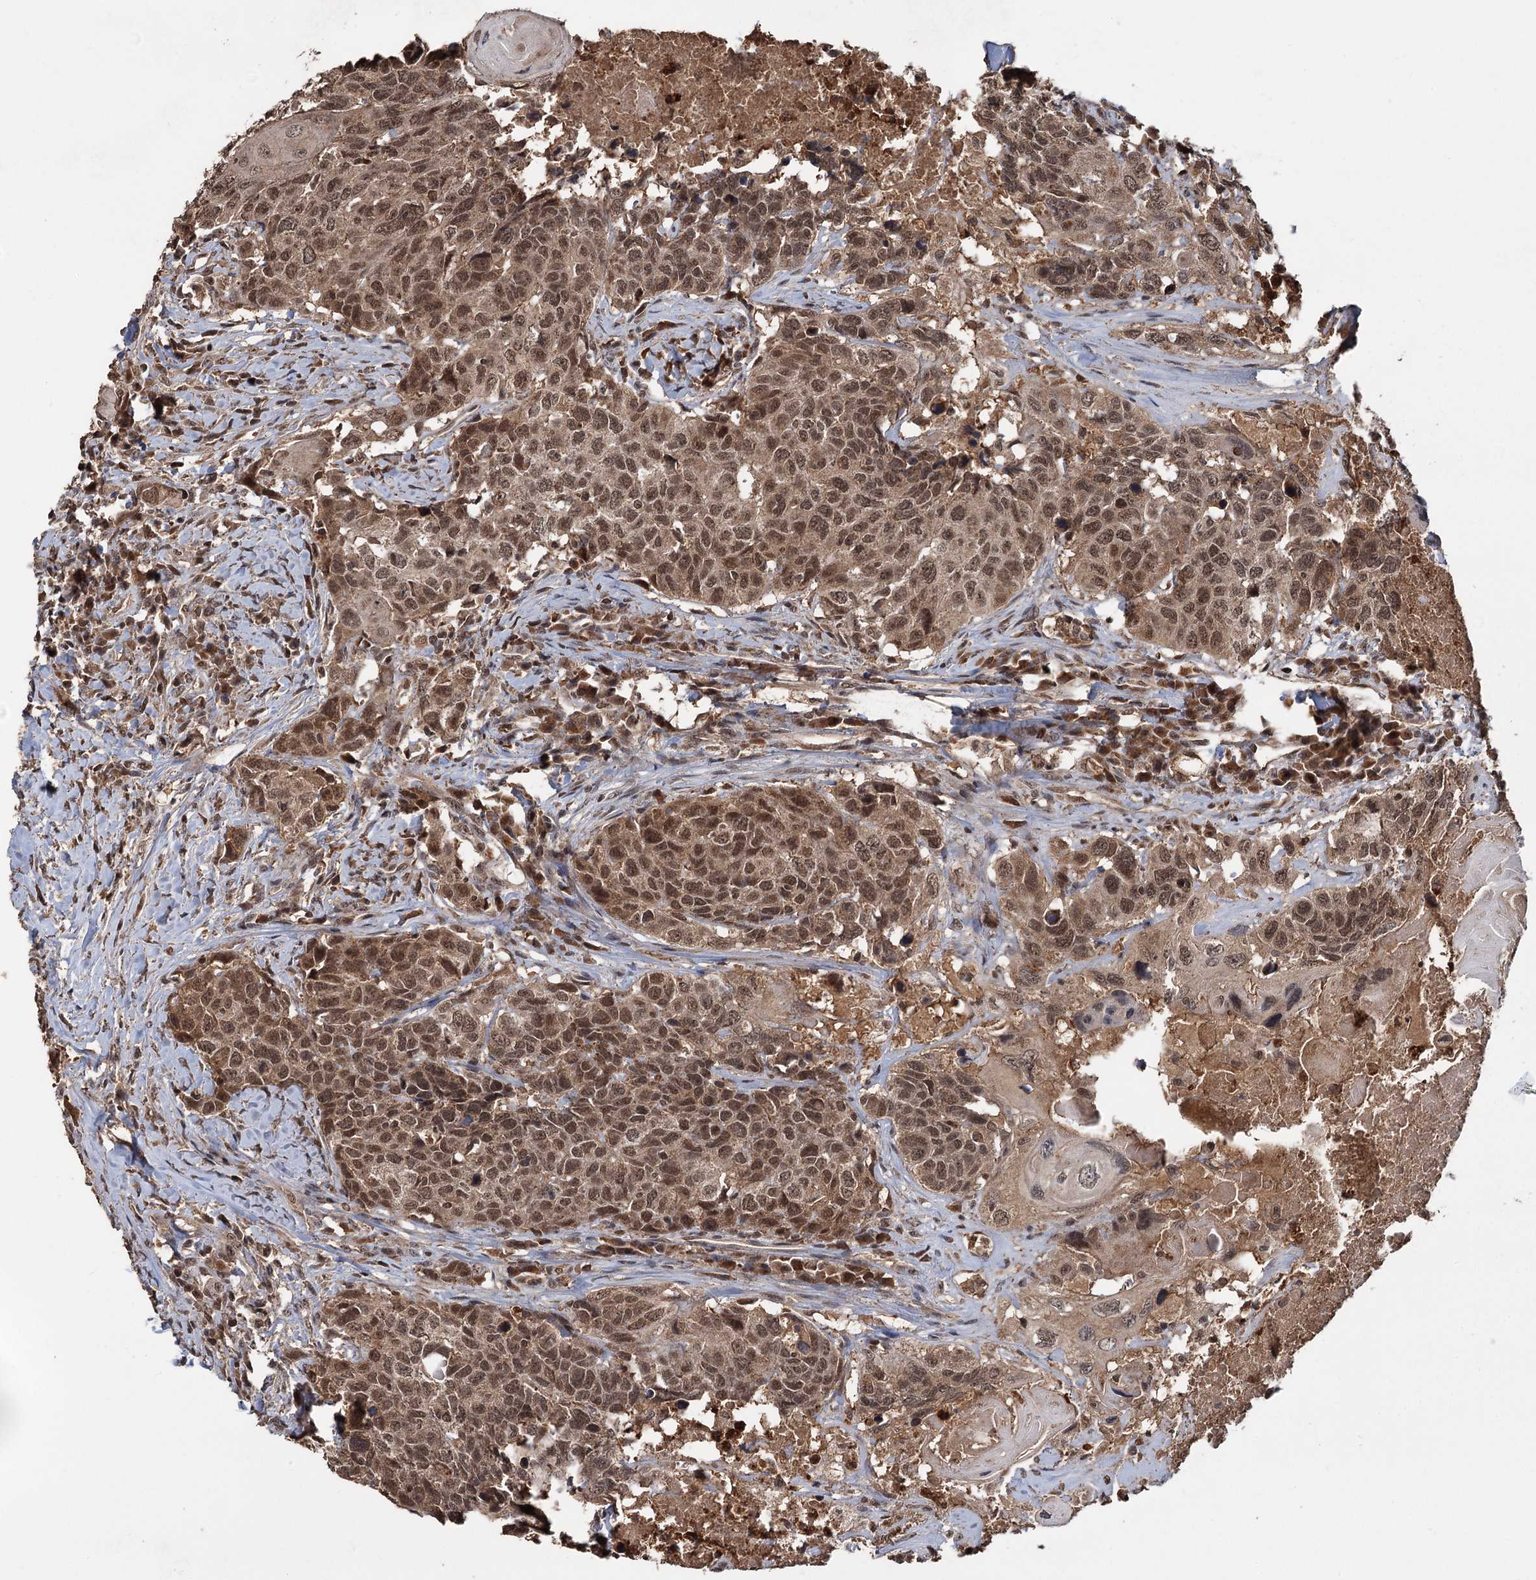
{"staining": {"intensity": "moderate", "quantity": ">75%", "location": "nuclear"}, "tissue": "head and neck cancer", "cell_type": "Tumor cells", "image_type": "cancer", "snomed": [{"axis": "morphology", "description": "Squamous cell carcinoma, NOS"}, {"axis": "topography", "description": "Head-Neck"}], "caption": "The histopathology image reveals staining of head and neck squamous cell carcinoma, revealing moderate nuclear protein expression (brown color) within tumor cells. (DAB = brown stain, brightfield microscopy at high magnification).", "gene": "KANSL2", "patient": {"sex": "male", "age": 66}}